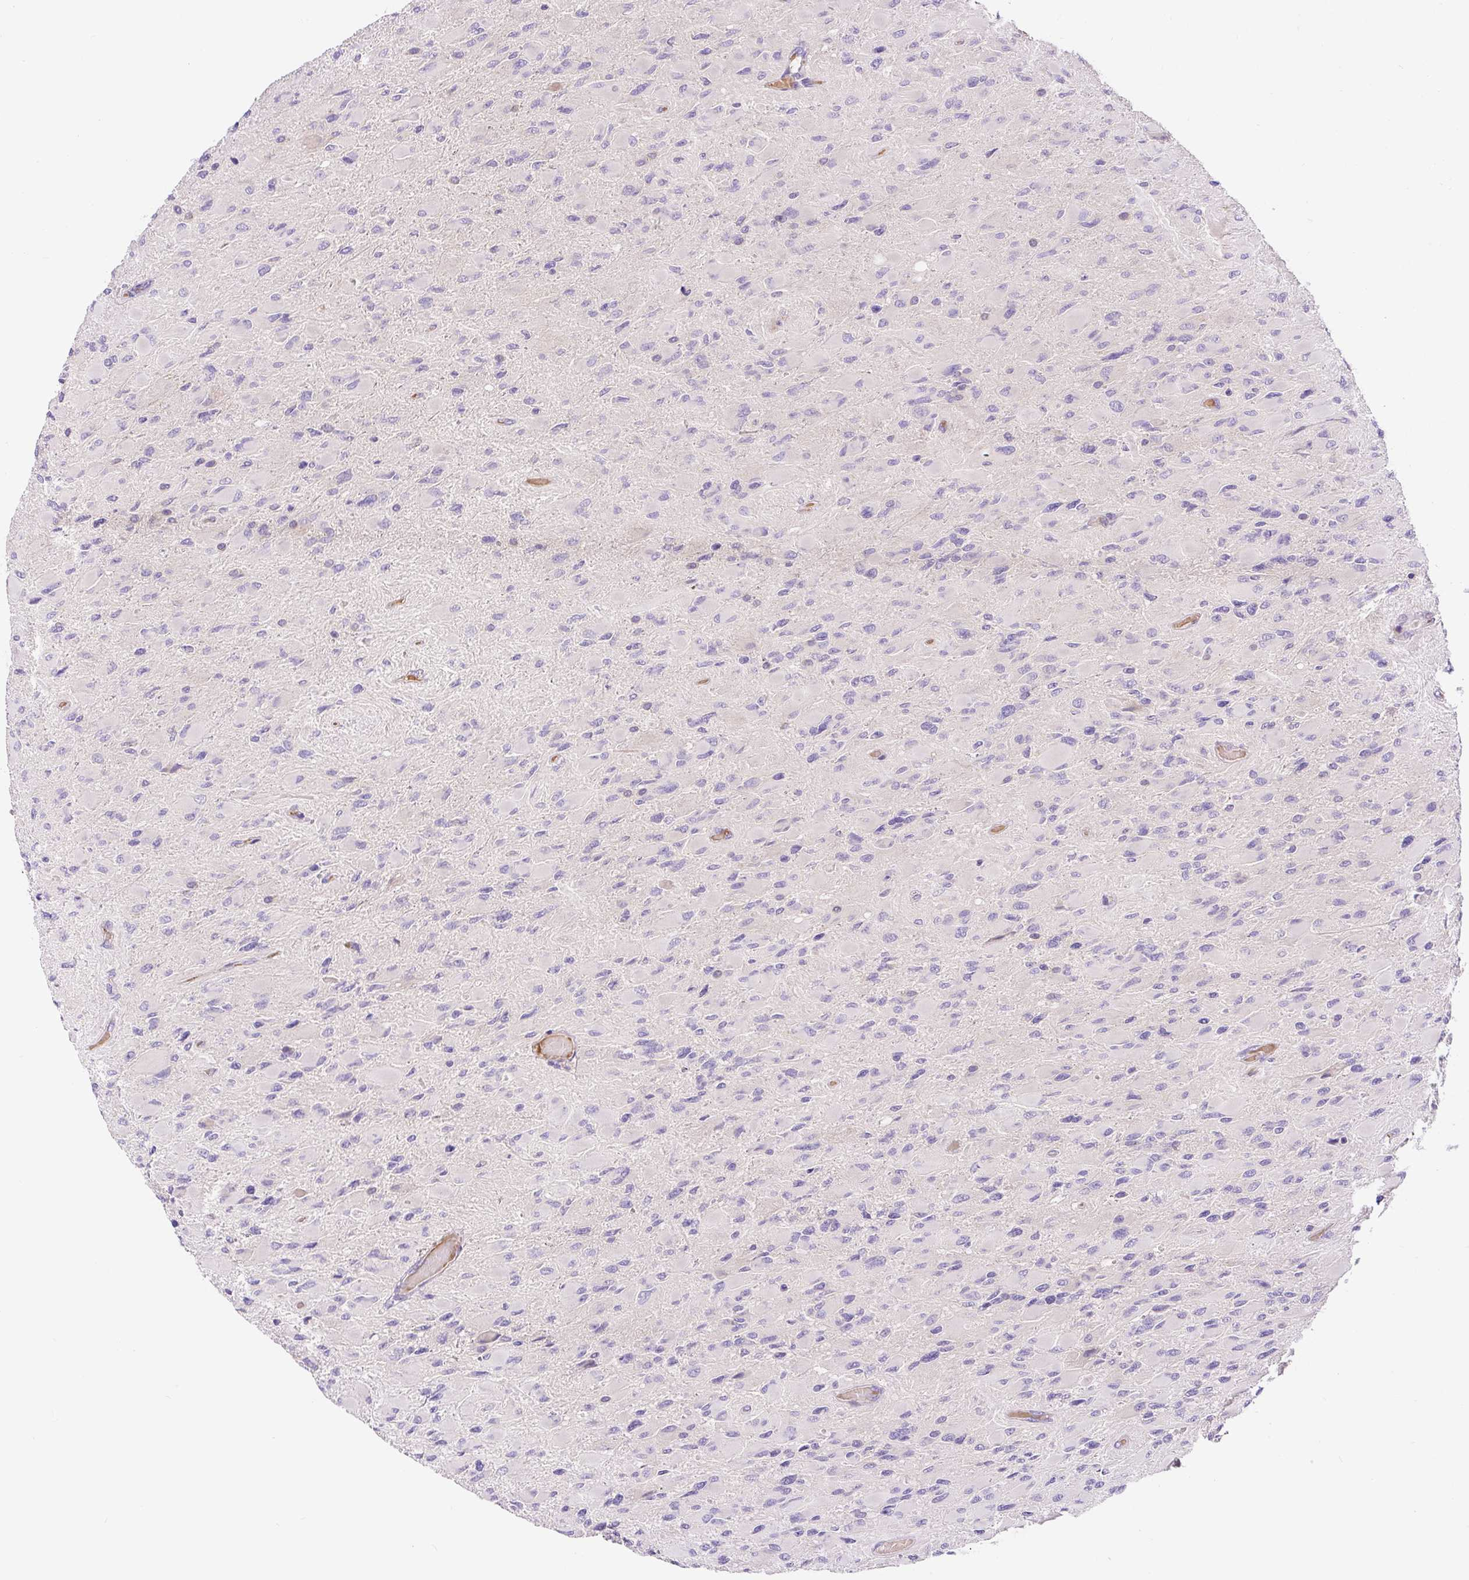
{"staining": {"intensity": "negative", "quantity": "none", "location": "none"}, "tissue": "glioma", "cell_type": "Tumor cells", "image_type": "cancer", "snomed": [{"axis": "morphology", "description": "Glioma, malignant, High grade"}, {"axis": "topography", "description": "Cerebral cortex"}], "caption": "Immunohistochemistry (IHC) of glioma exhibits no expression in tumor cells. The staining was performed using DAB to visualize the protein expression in brown, while the nuclei were stained in blue with hematoxylin (Magnification: 20x).", "gene": "LHFPL5", "patient": {"sex": "female", "age": 36}}